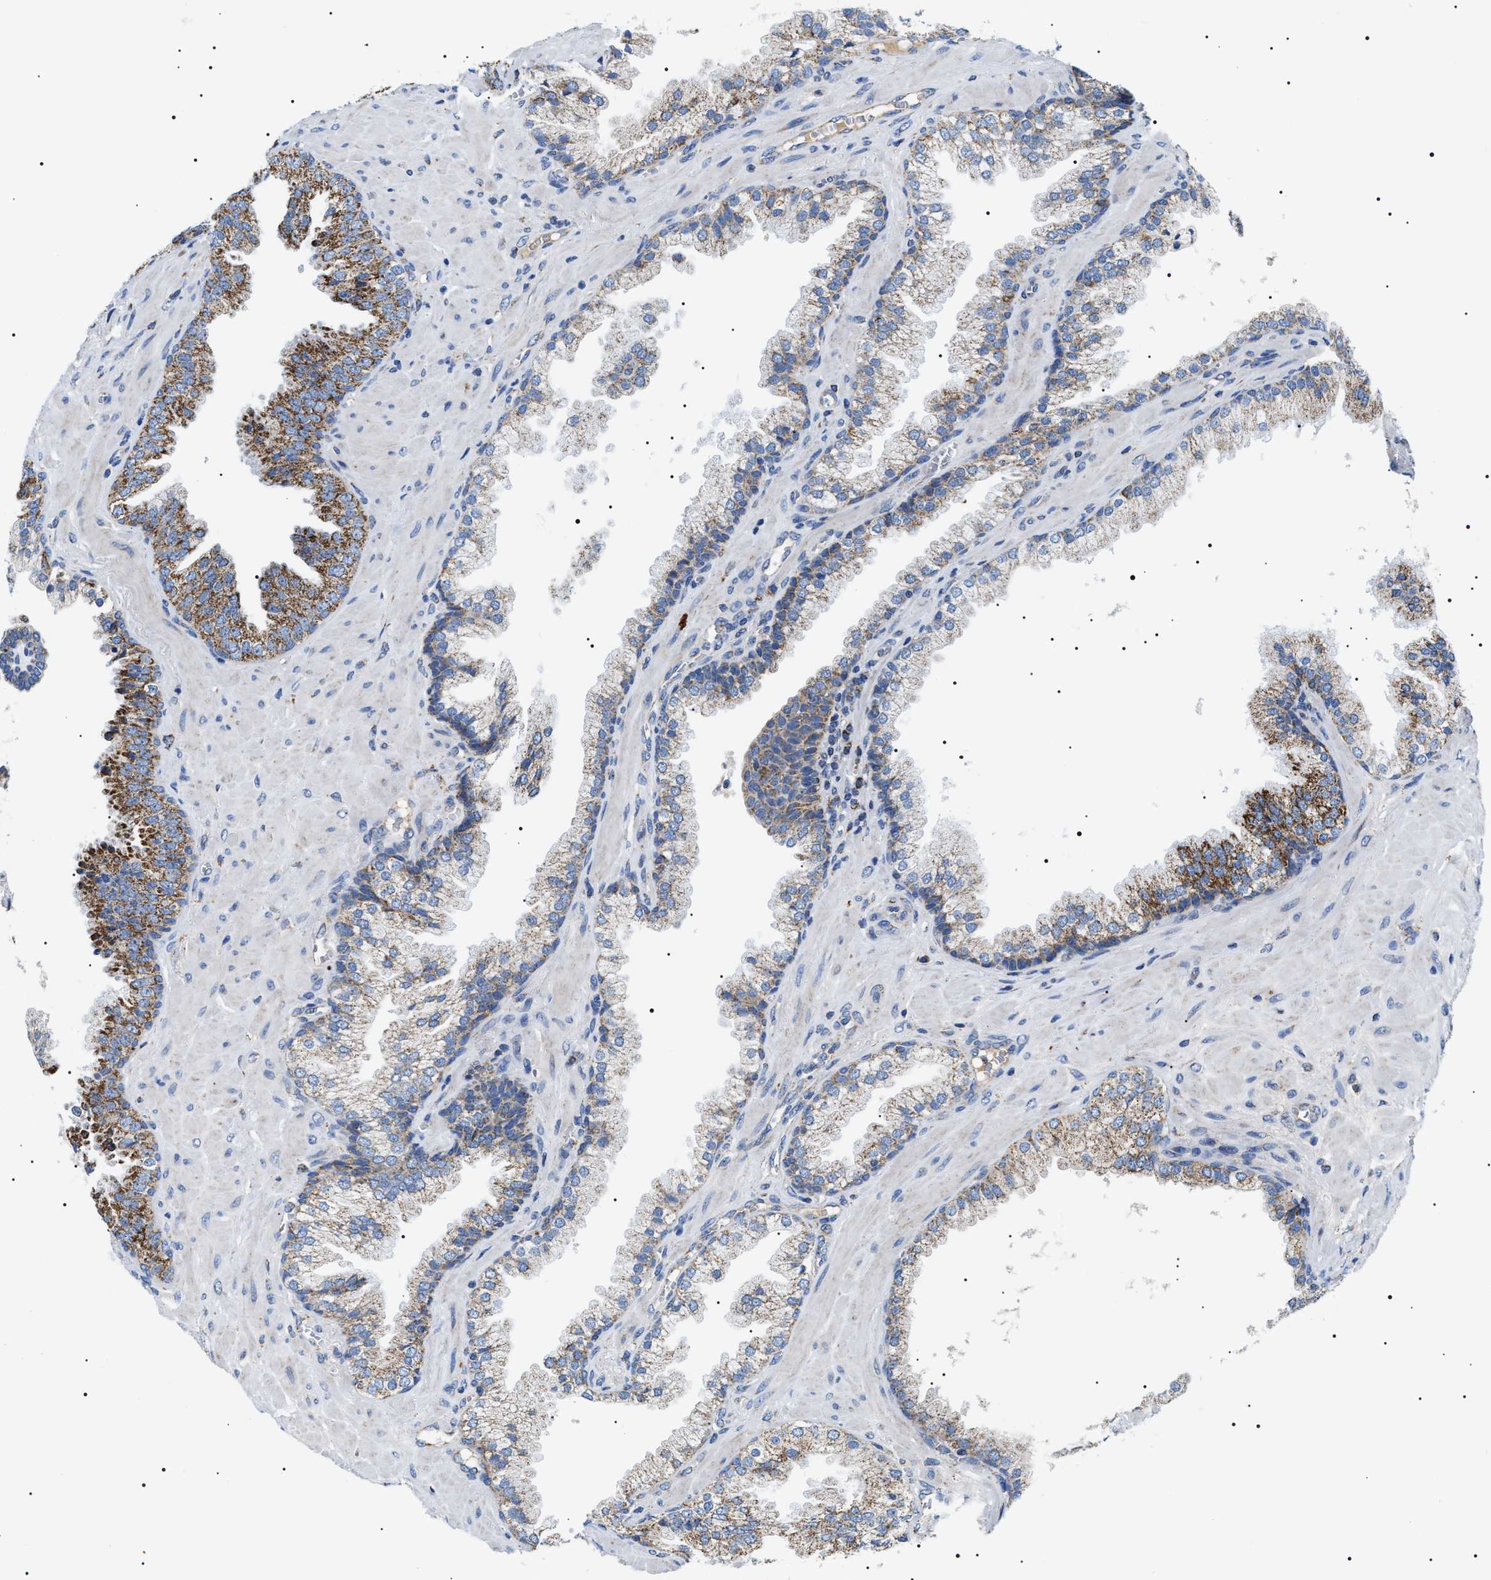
{"staining": {"intensity": "moderate", "quantity": ">75%", "location": "cytoplasmic/membranous"}, "tissue": "prostate cancer", "cell_type": "Tumor cells", "image_type": "cancer", "snomed": [{"axis": "morphology", "description": "Adenocarcinoma, Low grade"}, {"axis": "topography", "description": "Prostate"}], "caption": "Tumor cells show medium levels of moderate cytoplasmic/membranous expression in about >75% of cells in adenocarcinoma (low-grade) (prostate).", "gene": "OXSM", "patient": {"sex": "male", "age": 71}}